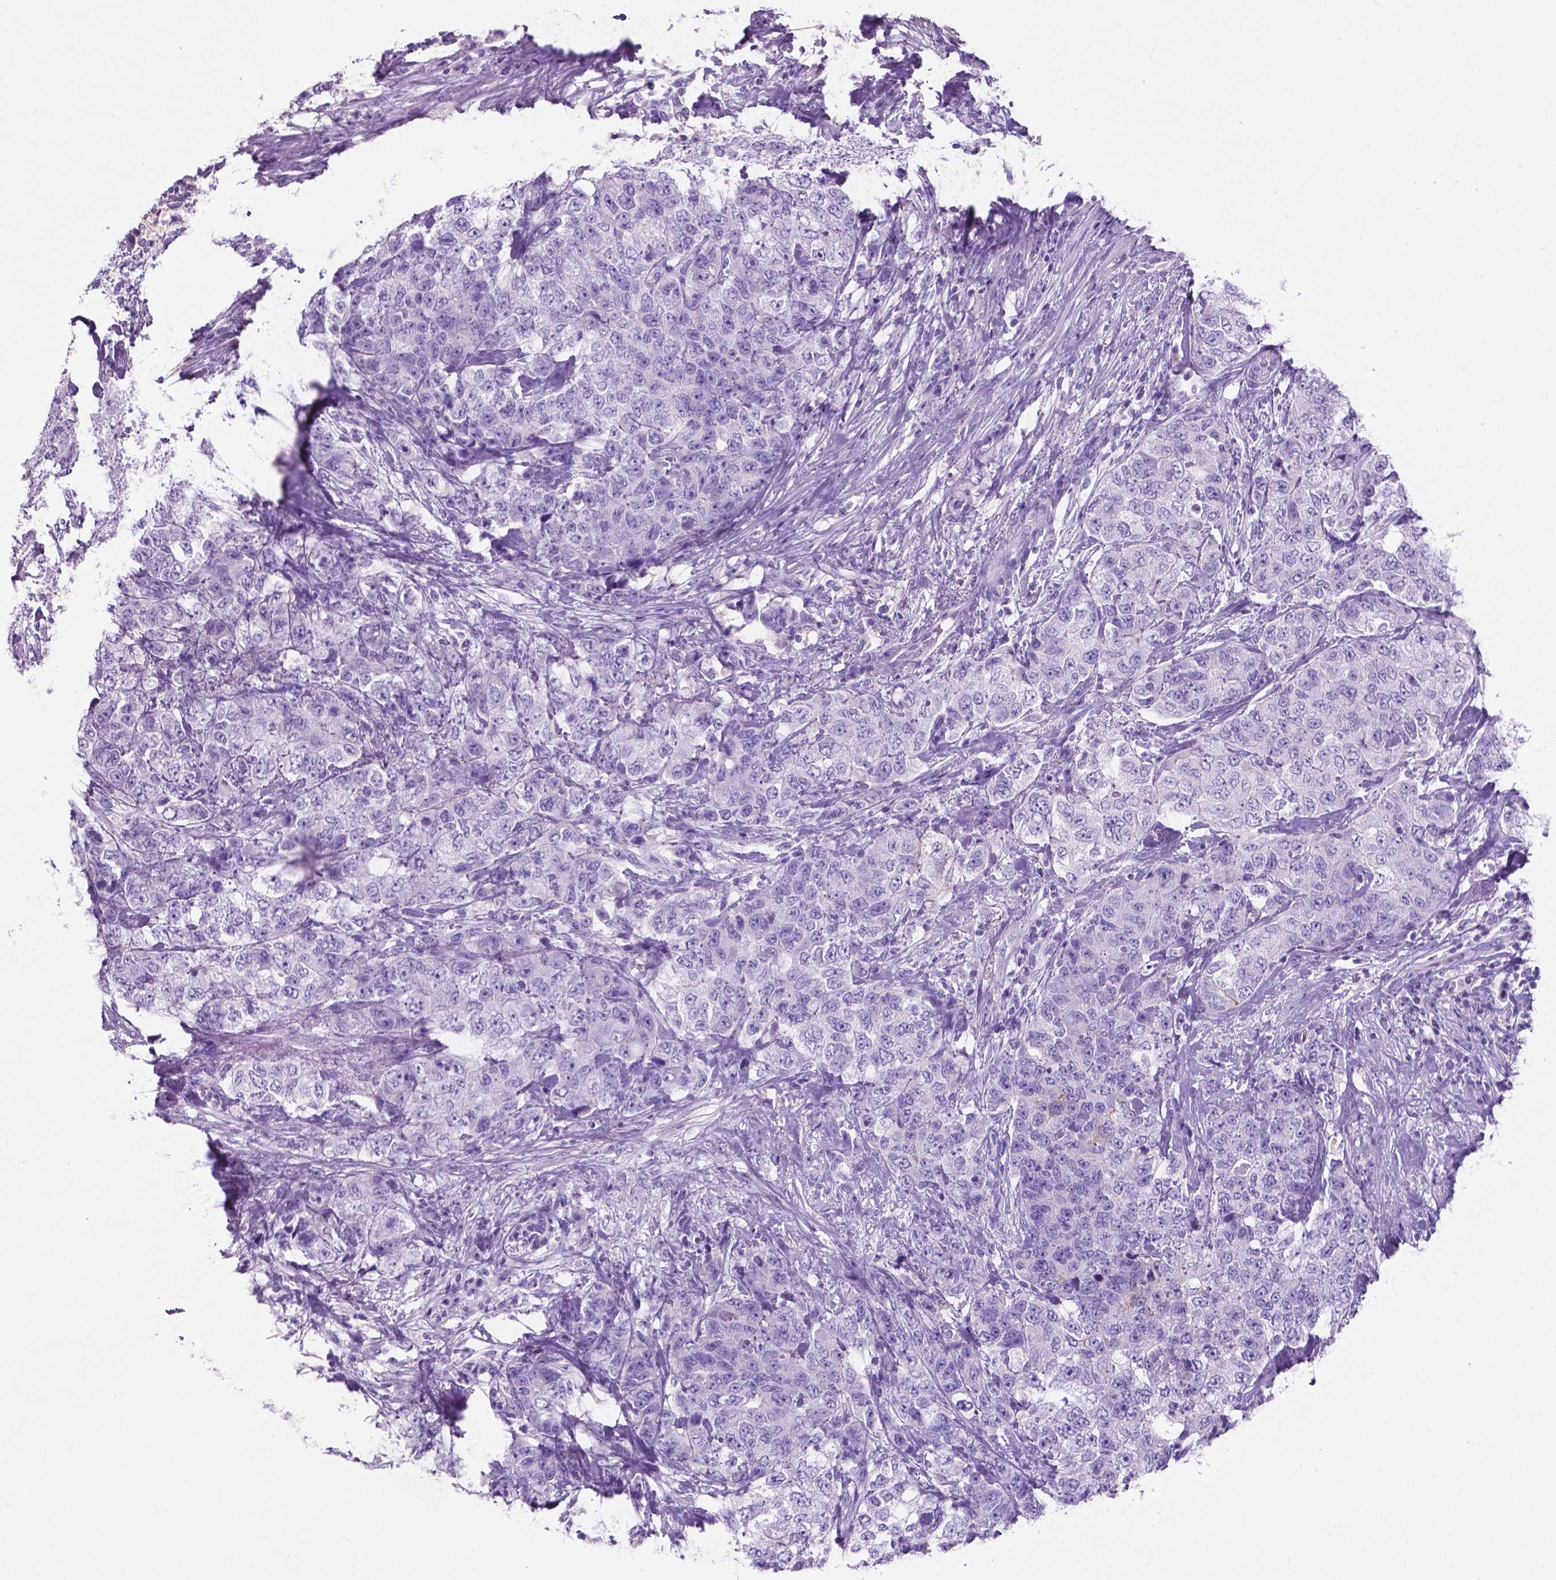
{"staining": {"intensity": "negative", "quantity": "none", "location": "none"}, "tissue": "urothelial cancer", "cell_type": "Tumor cells", "image_type": "cancer", "snomed": [{"axis": "morphology", "description": "Urothelial carcinoma, High grade"}, {"axis": "topography", "description": "Urinary bladder"}], "caption": "Human urothelial cancer stained for a protein using IHC shows no expression in tumor cells.", "gene": "POU4F1", "patient": {"sex": "female", "age": 78}}